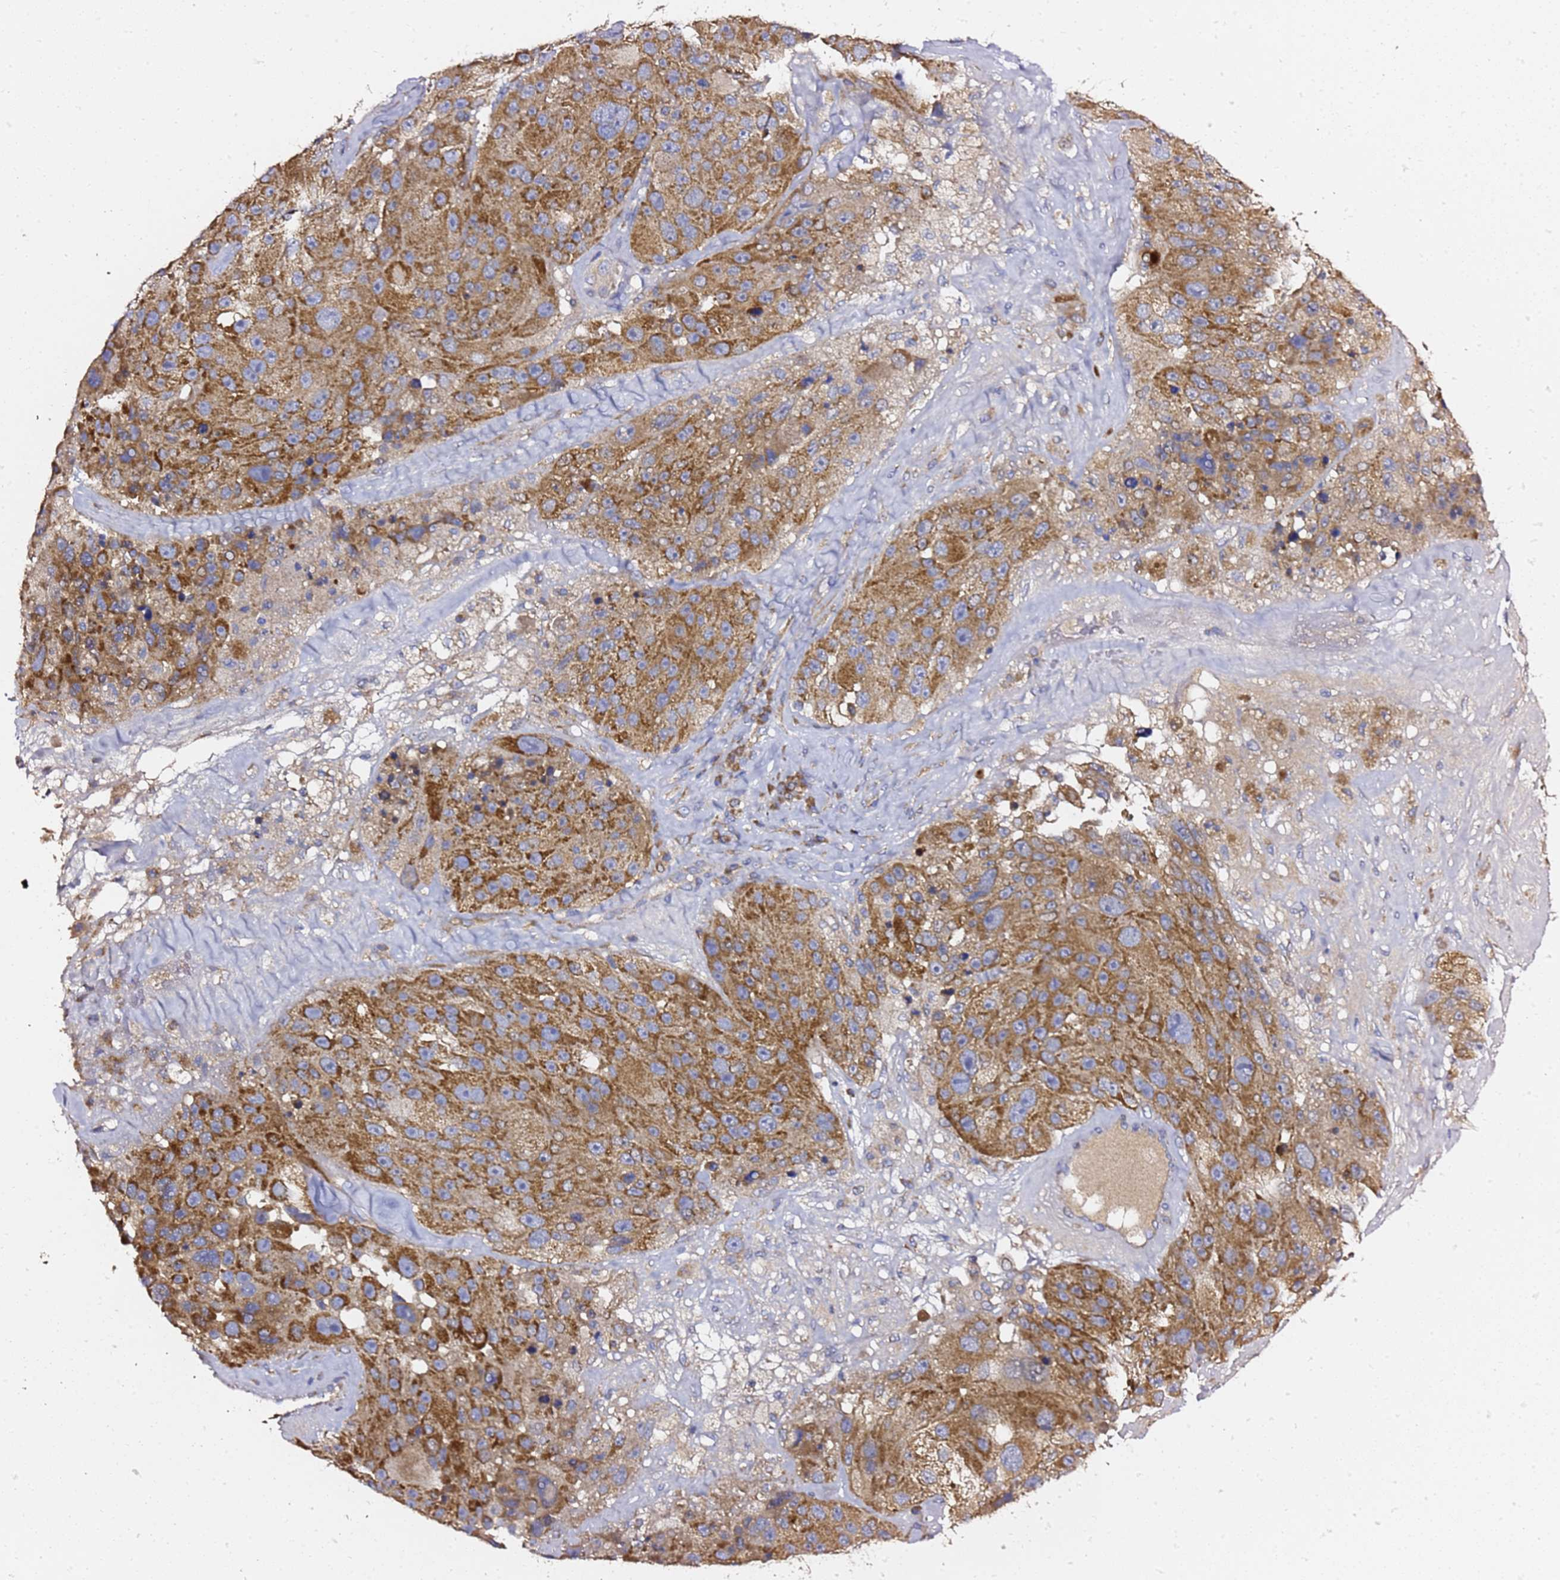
{"staining": {"intensity": "strong", "quantity": ">75%", "location": "cytoplasmic/membranous"}, "tissue": "melanoma", "cell_type": "Tumor cells", "image_type": "cancer", "snomed": [{"axis": "morphology", "description": "Malignant melanoma, Metastatic site"}, {"axis": "topography", "description": "Lymph node"}], "caption": "High-power microscopy captured an IHC micrograph of malignant melanoma (metastatic site), revealing strong cytoplasmic/membranous staining in about >75% of tumor cells.", "gene": "C19orf12", "patient": {"sex": "male", "age": 62}}